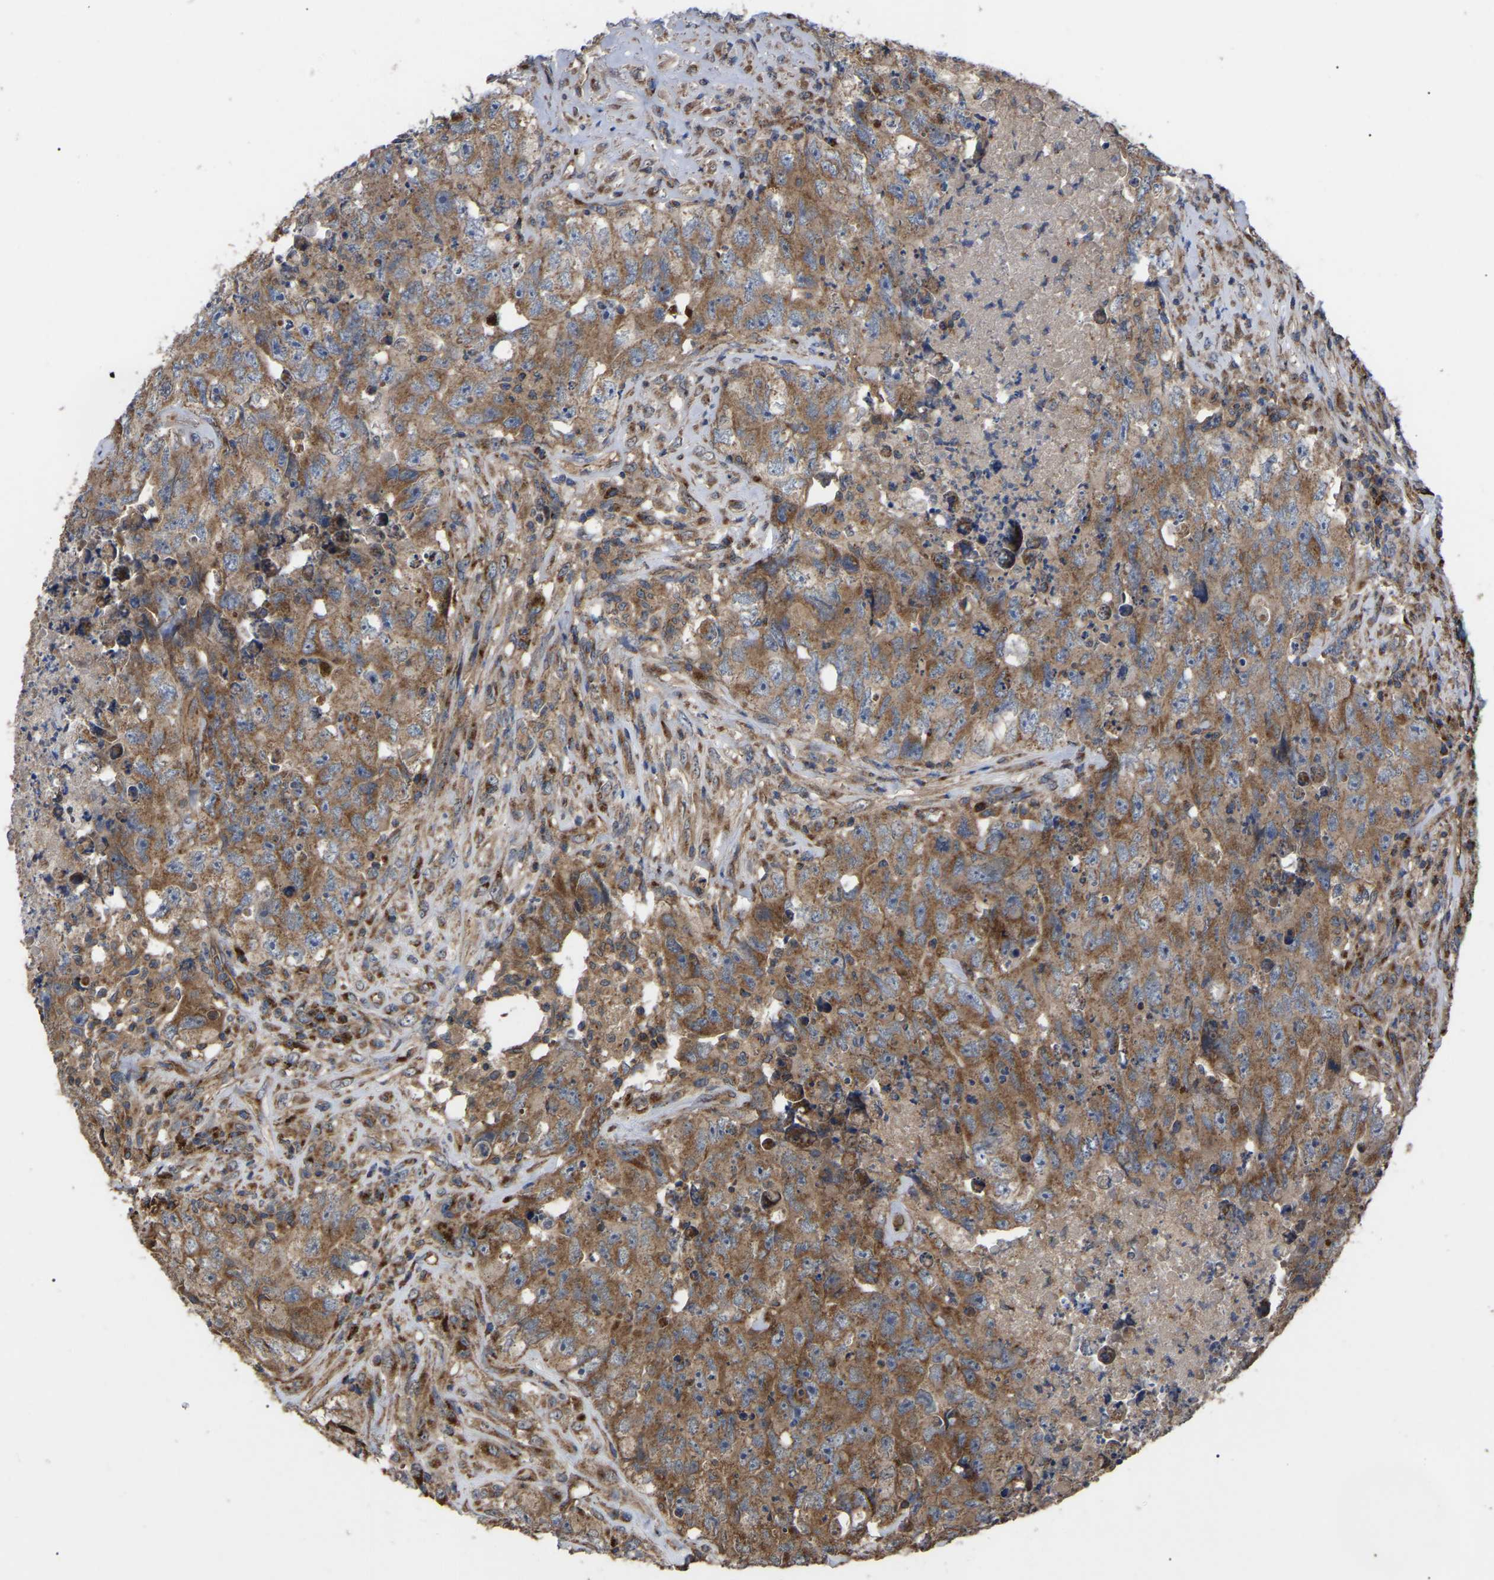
{"staining": {"intensity": "moderate", "quantity": ">75%", "location": "cytoplasmic/membranous"}, "tissue": "testis cancer", "cell_type": "Tumor cells", "image_type": "cancer", "snomed": [{"axis": "morphology", "description": "Carcinoma, Embryonal, NOS"}, {"axis": "topography", "description": "Testis"}], "caption": "IHC of testis embryonal carcinoma shows medium levels of moderate cytoplasmic/membranous expression in about >75% of tumor cells.", "gene": "GCC1", "patient": {"sex": "male", "age": 32}}